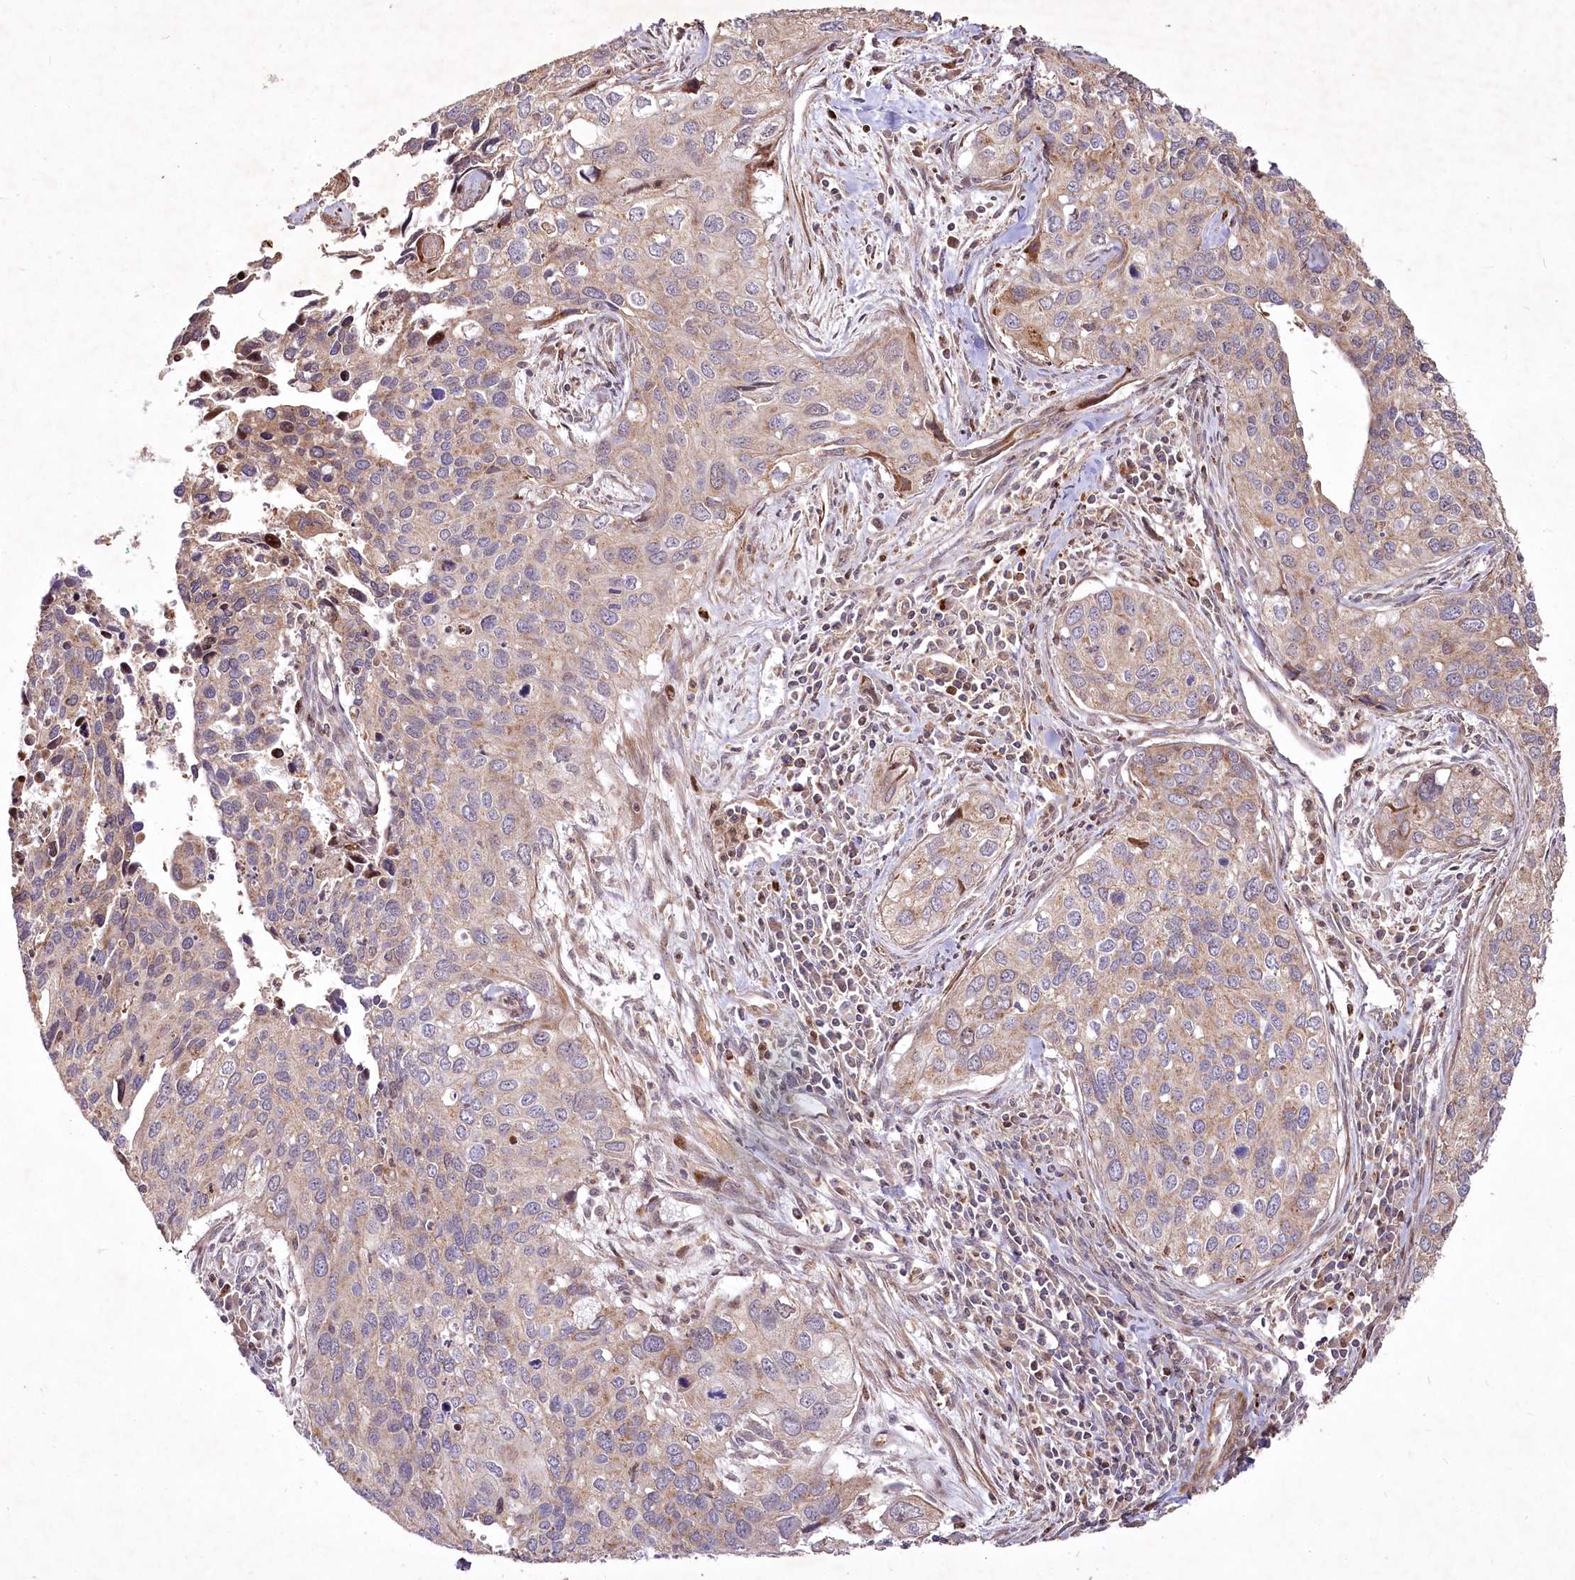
{"staining": {"intensity": "weak", "quantity": ">75%", "location": "cytoplasmic/membranous"}, "tissue": "cervical cancer", "cell_type": "Tumor cells", "image_type": "cancer", "snomed": [{"axis": "morphology", "description": "Squamous cell carcinoma, NOS"}, {"axis": "topography", "description": "Cervix"}], "caption": "Cervical cancer (squamous cell carcinoma) stained for a protein reveals weak cytoplasmic/membranous positivity in tumor cells.", "gene": "PSTK", "patient": {"sex": "female", "age": 55}}